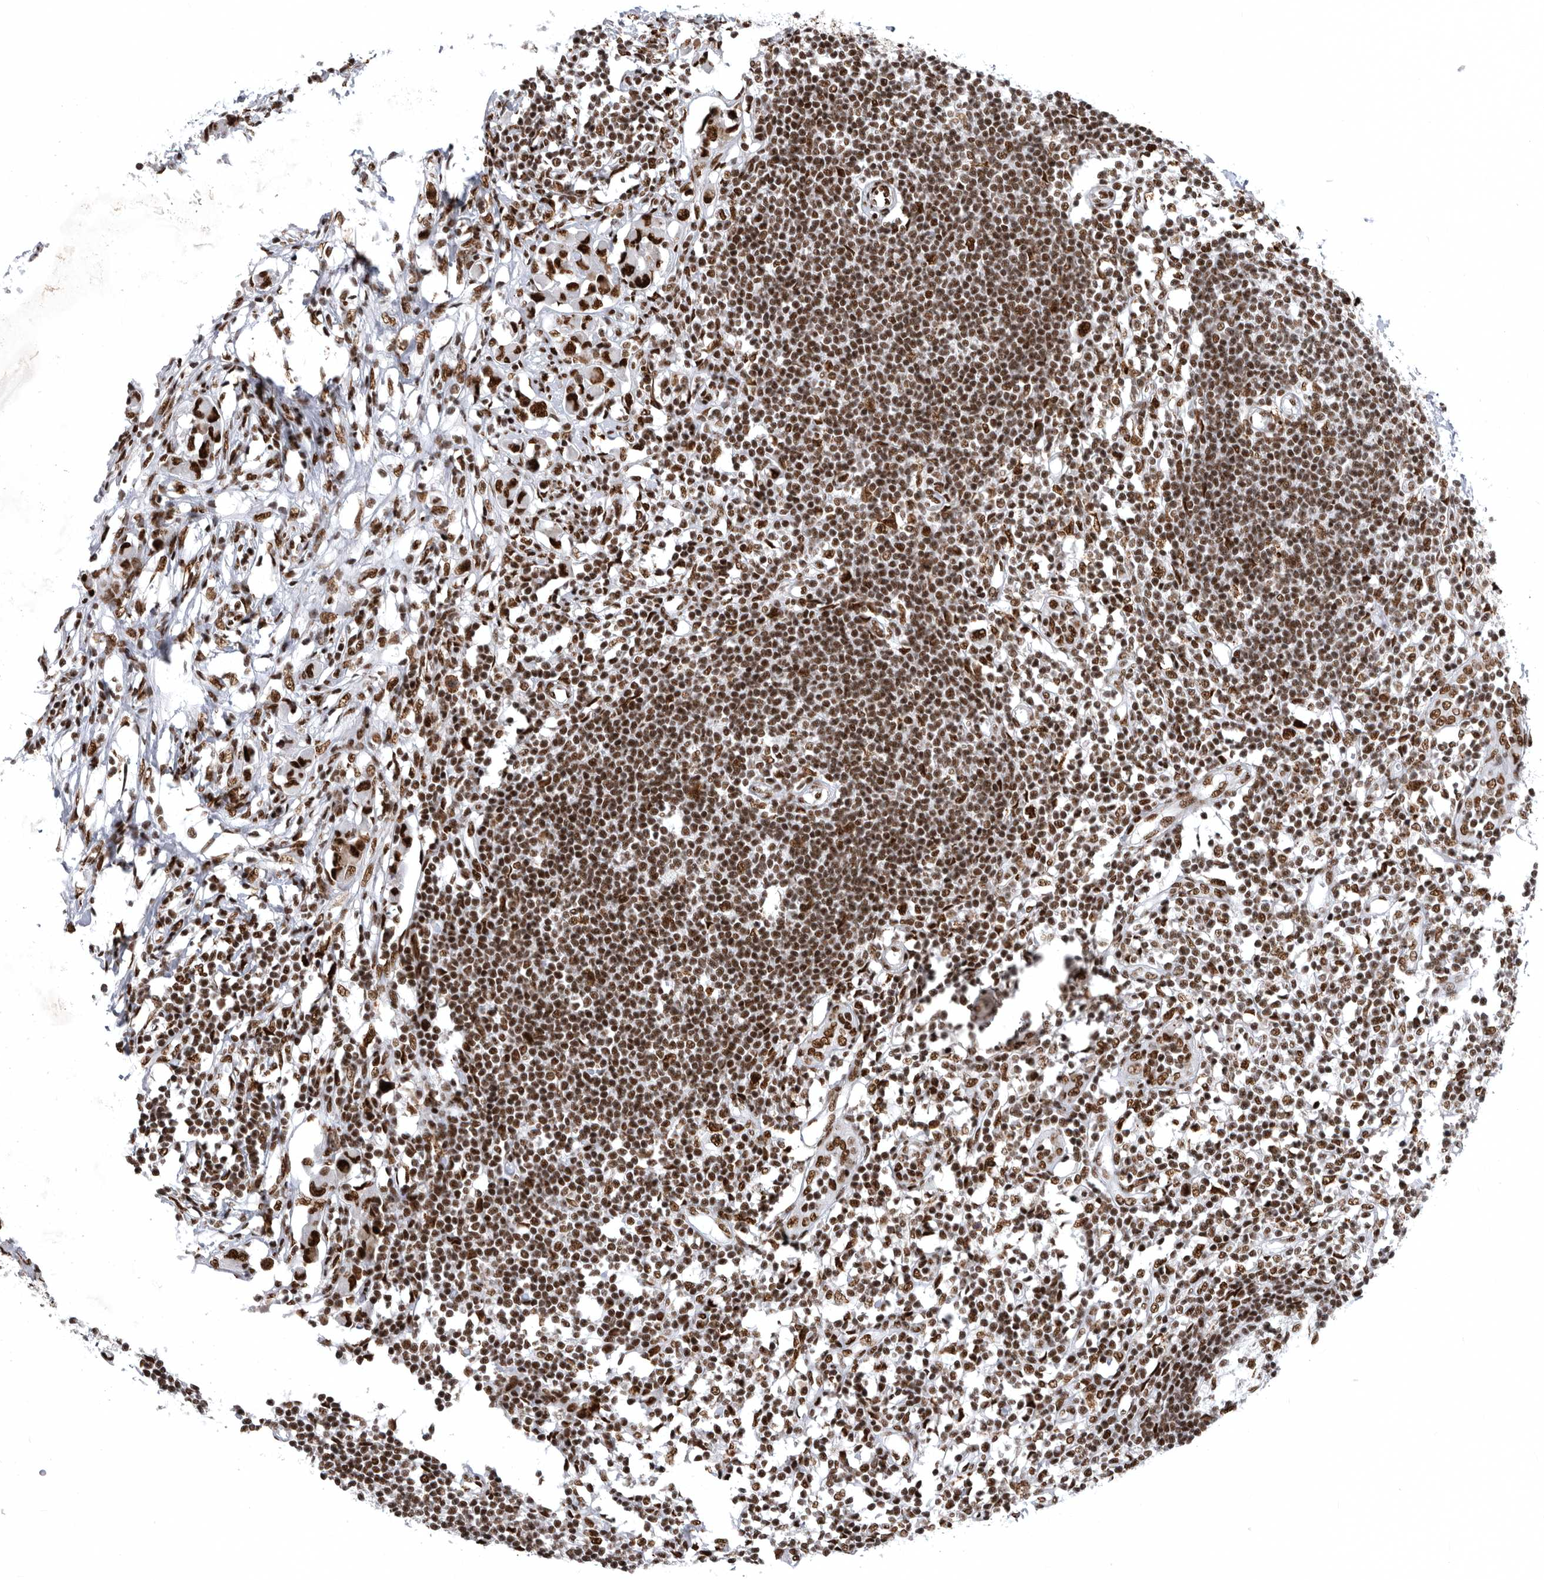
{"staining": {"intensity": "strong", "quantity": ">75%", "location": "nuclear"}, "tissue": "lymph node", "cell_type": "Germinal center cells", "image_type": "normal", "snomed": [{"axis": "morphology", "description": "Normal tissue, NOS"}, {"axis": "morphology", "description": "Malignant melanoma, Metastatic site"}, {"axis": "topography", "description": "Lymph node"}], "caption": "Immunohistochemical staining of unremarkable lymph node exhibits high levels of strong nuclear positivity in approximately >75% of germinal center cells.", "gene": "BCLAF1", "patient": {"sex": "male", "age": 41}}